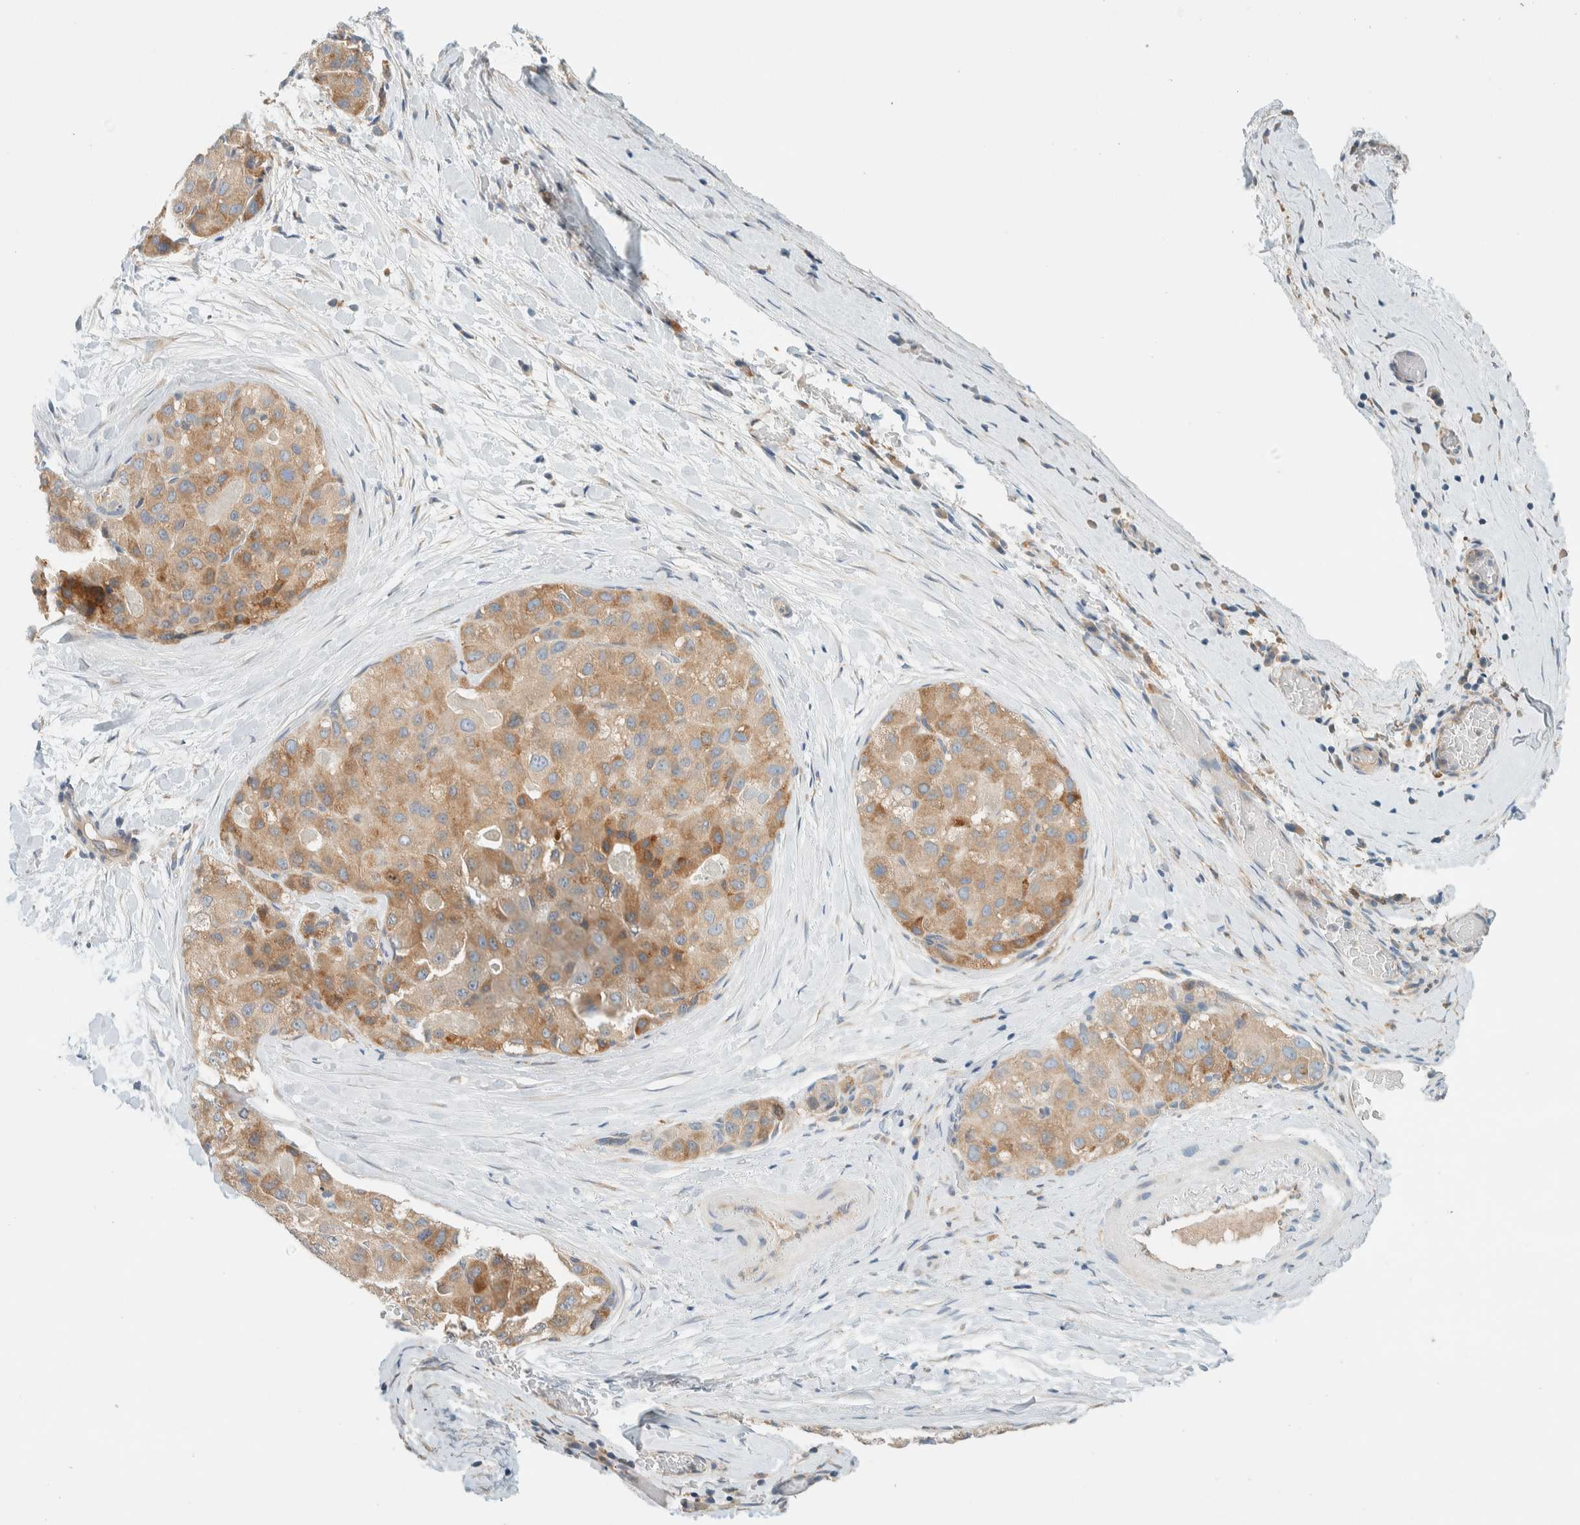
{"staining": {"intensity": "moderate", "quantity": "25%-75%", "location": "cytoplasmic/membranous"}, "tissue": "liver cancer", "cell_type": "Tumor cells", "image_type": "cancer", "snomed": [{"axis": "morphology", "description": "Carcinoma, Hepatocellular, NOS"}, {"axis": "topography", "description": "Liver"}], "caption": "Liver cancer stained for a protein (brown) displays moderate cytoplasmic/membranous positive expression in approximately 25%-75% of tumor cells.", "gene": "SUMF2", "patient": {"sex": "male", "age": 80}}